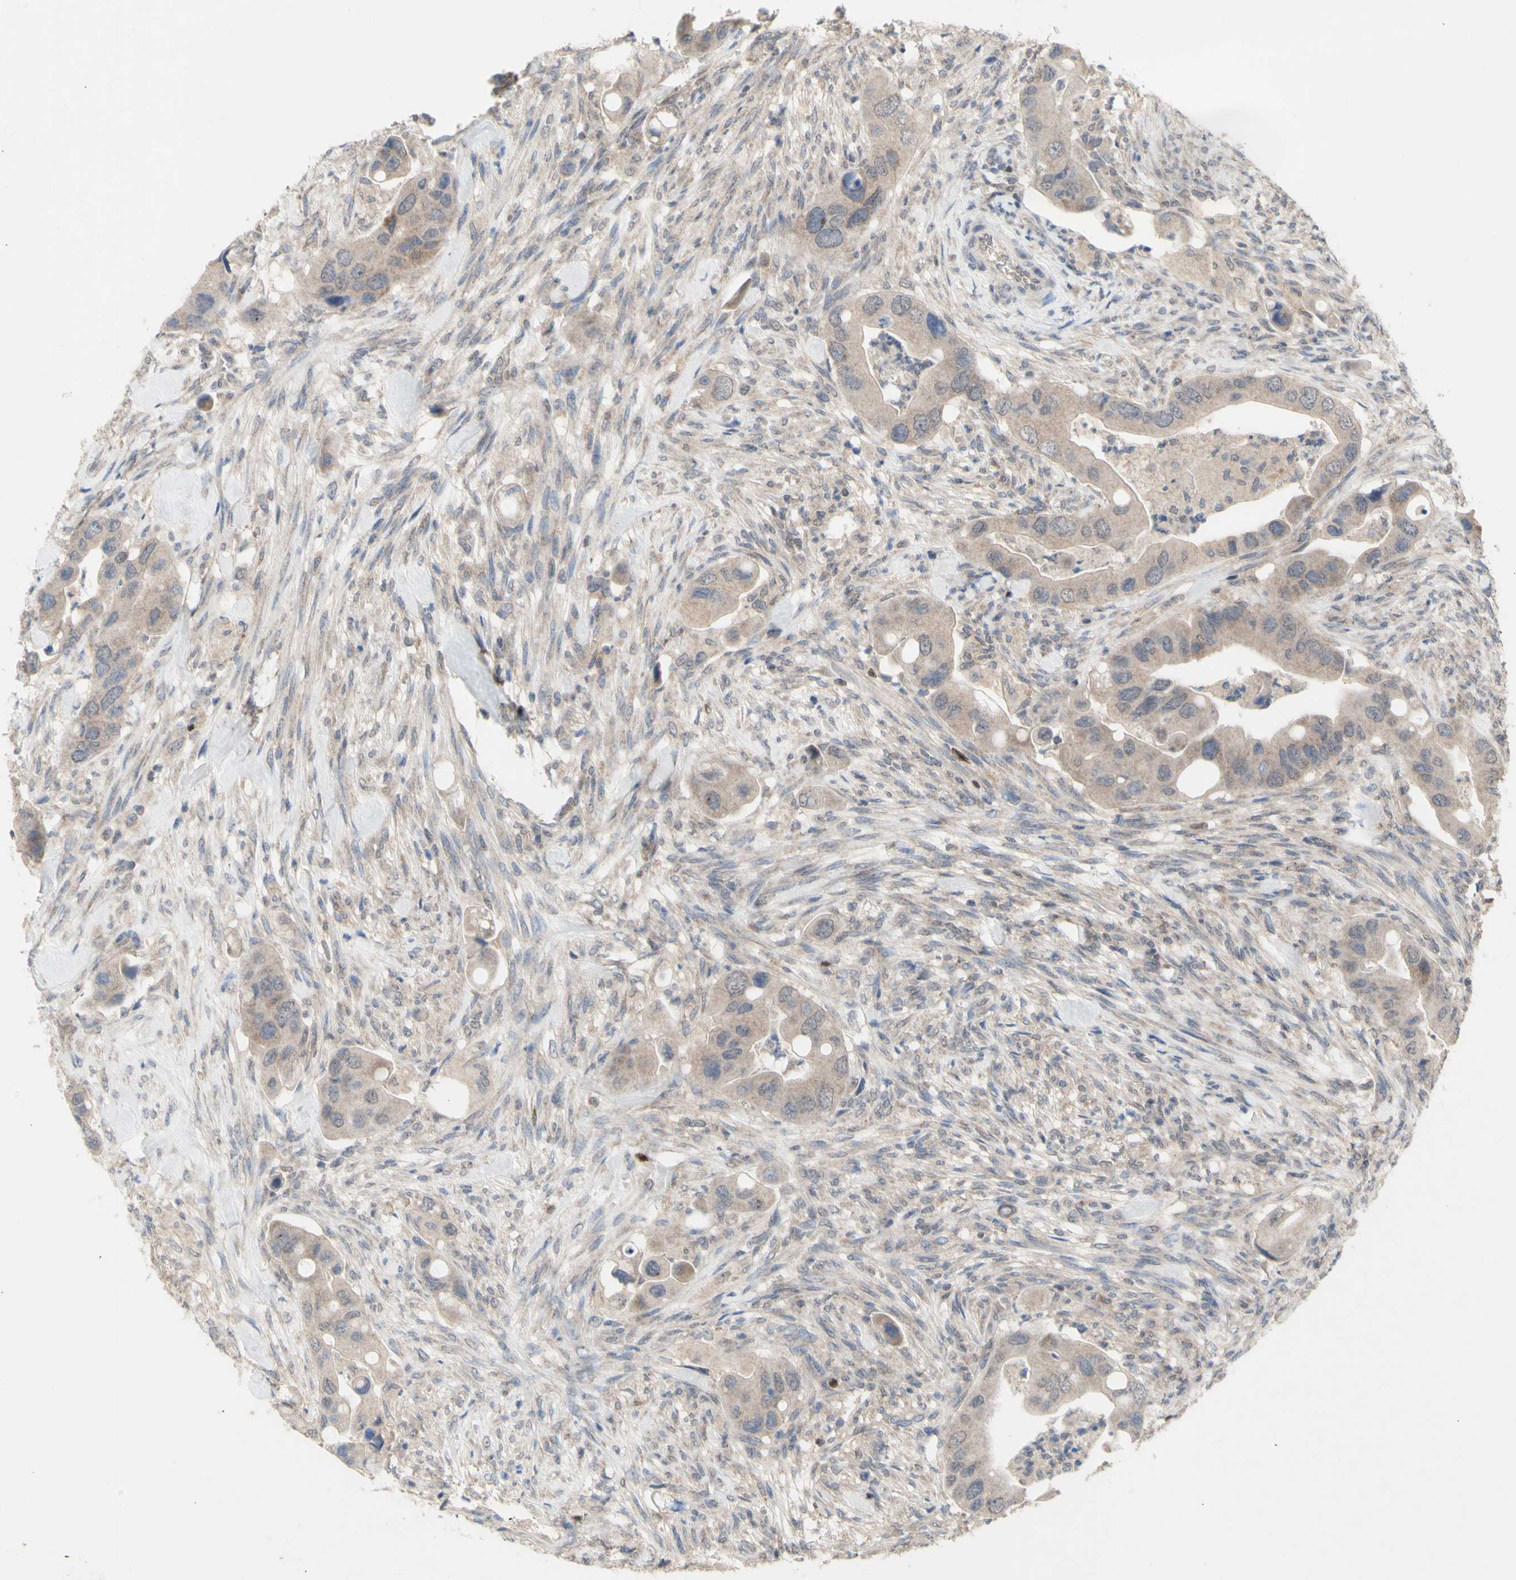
{"staining": {"intensity": "weak", "quantity": ">75%", "location": "cytoplasmic/membranous"}, "tissue": "colorectal cancer", "cell_type": "Tumor cells", "image_type": "cancer", "snomed": [{"axis": "morphology", "description": "Adenocarcinoma, NOS"}, {"axis": "topography", "description": "Rectum"}], "caption": "A histopathology image of colorectal cancer (adenocarcinoma) stained for a protein demonstrates weak cytoplasmic/membranous brown staining in tumor cells. The protein of interest is shown in brown color, while the nuclei are stained blue.", "gene": "NLRP1", "patient": {"sex": "female", "age": 57}}